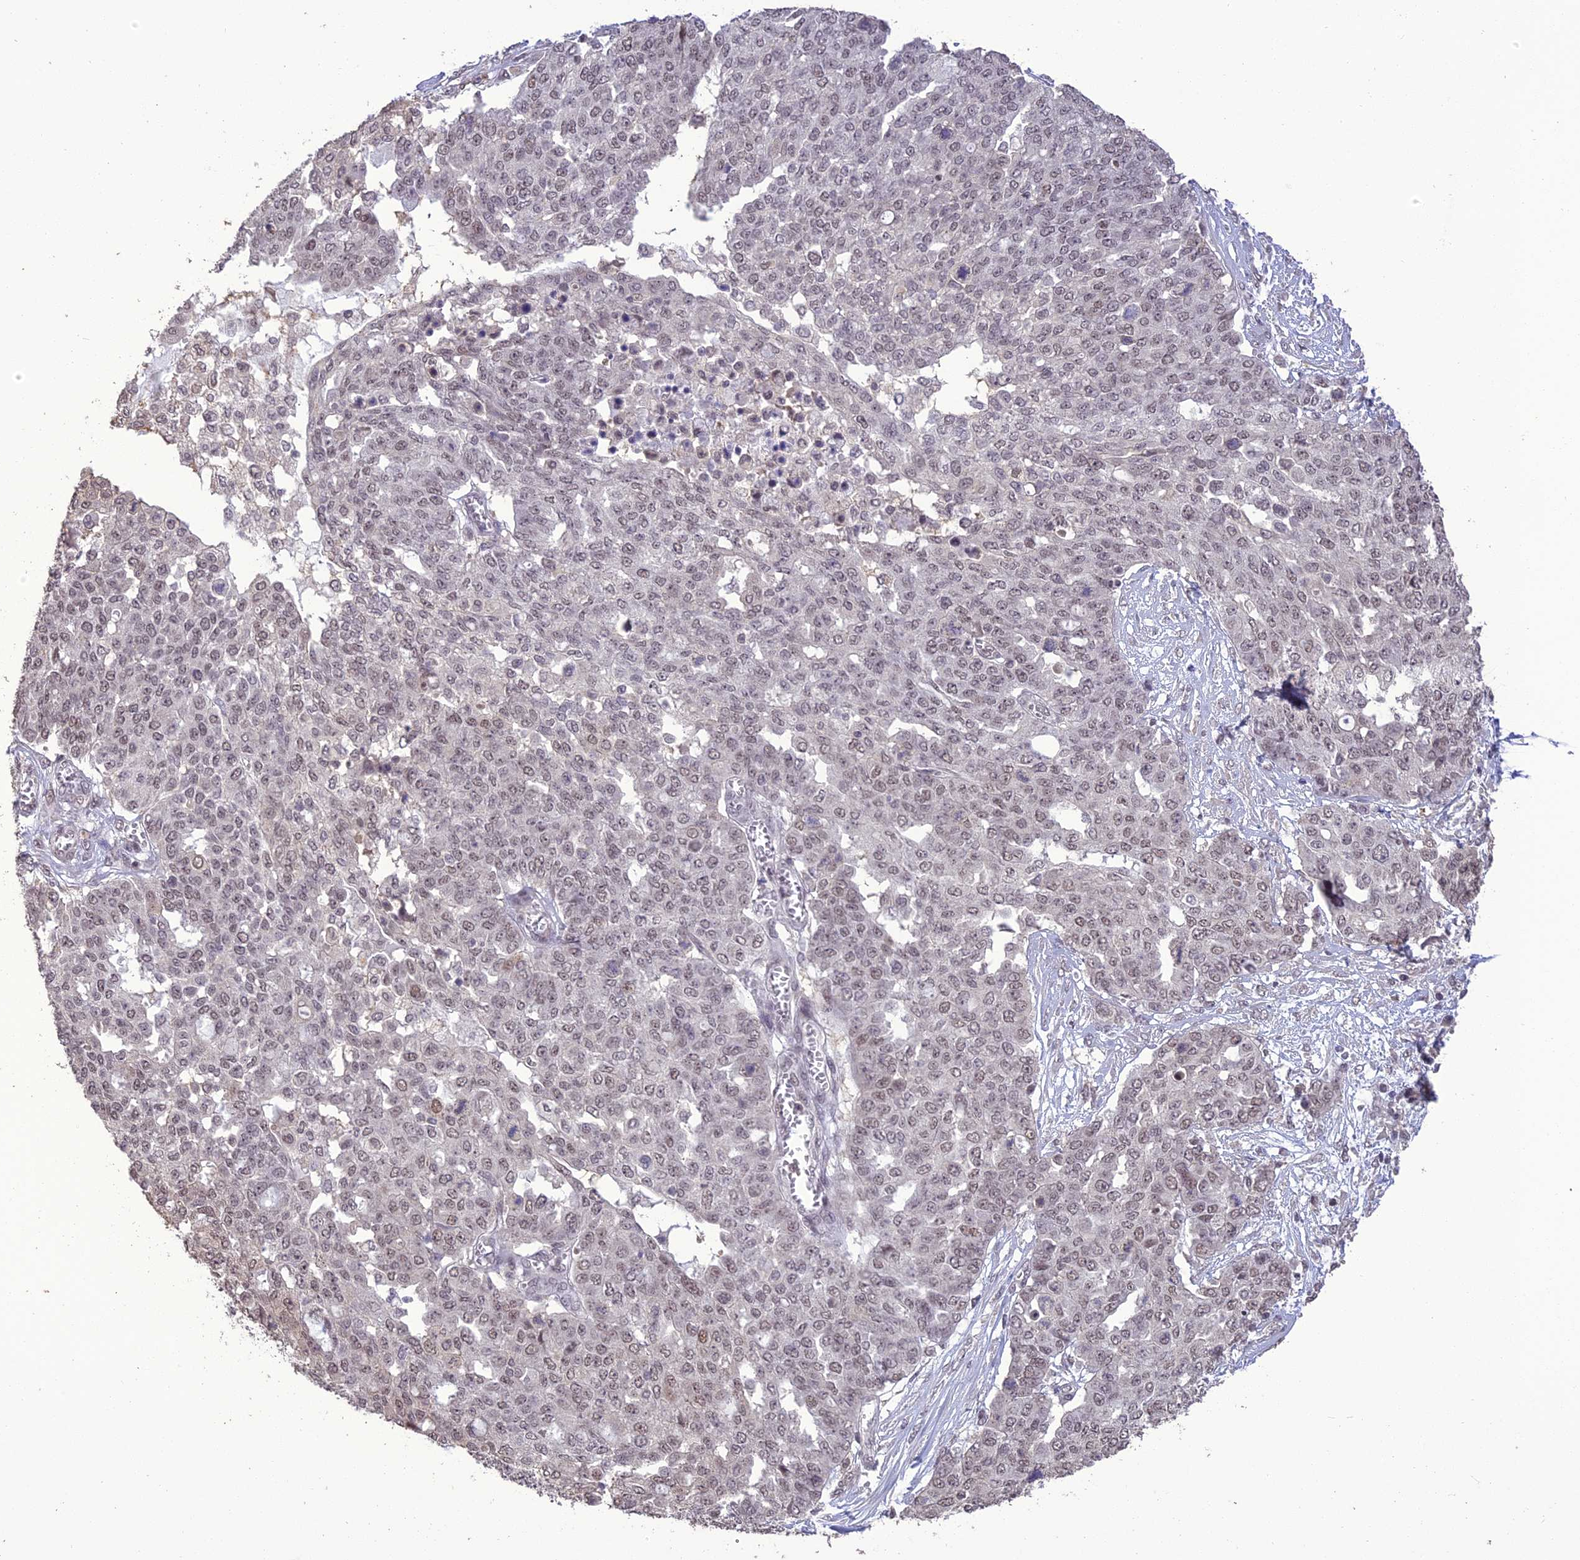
{"staining": {"intensity": "weak", "quantity": "25%-75%", "location": "nuclear"}, "tissue": "ovarian cancer", "cell_type": "Tumor cells", "image_type": "cancer", "snomed": [{"axis": "morphology", "description": "Cystadenocarcinoma, serous, NOS"}, {"axis": "topography", "description": "Soft tissue"}, {"axis": "topography", "description": "Ovary"}], "caption": "Serous cystadenocarcinoma (ovarian) stained for a protein displays weak nuclear positivity in tumor cells. The staining is performed using DAB (3,3'-diaminobenzidine) brown chromogen to label protein expression. The nuclei are counter-stained blue using hematoxylin.", "gene": "TIGD7", "patient": {"sex": "female", "age": 57}}